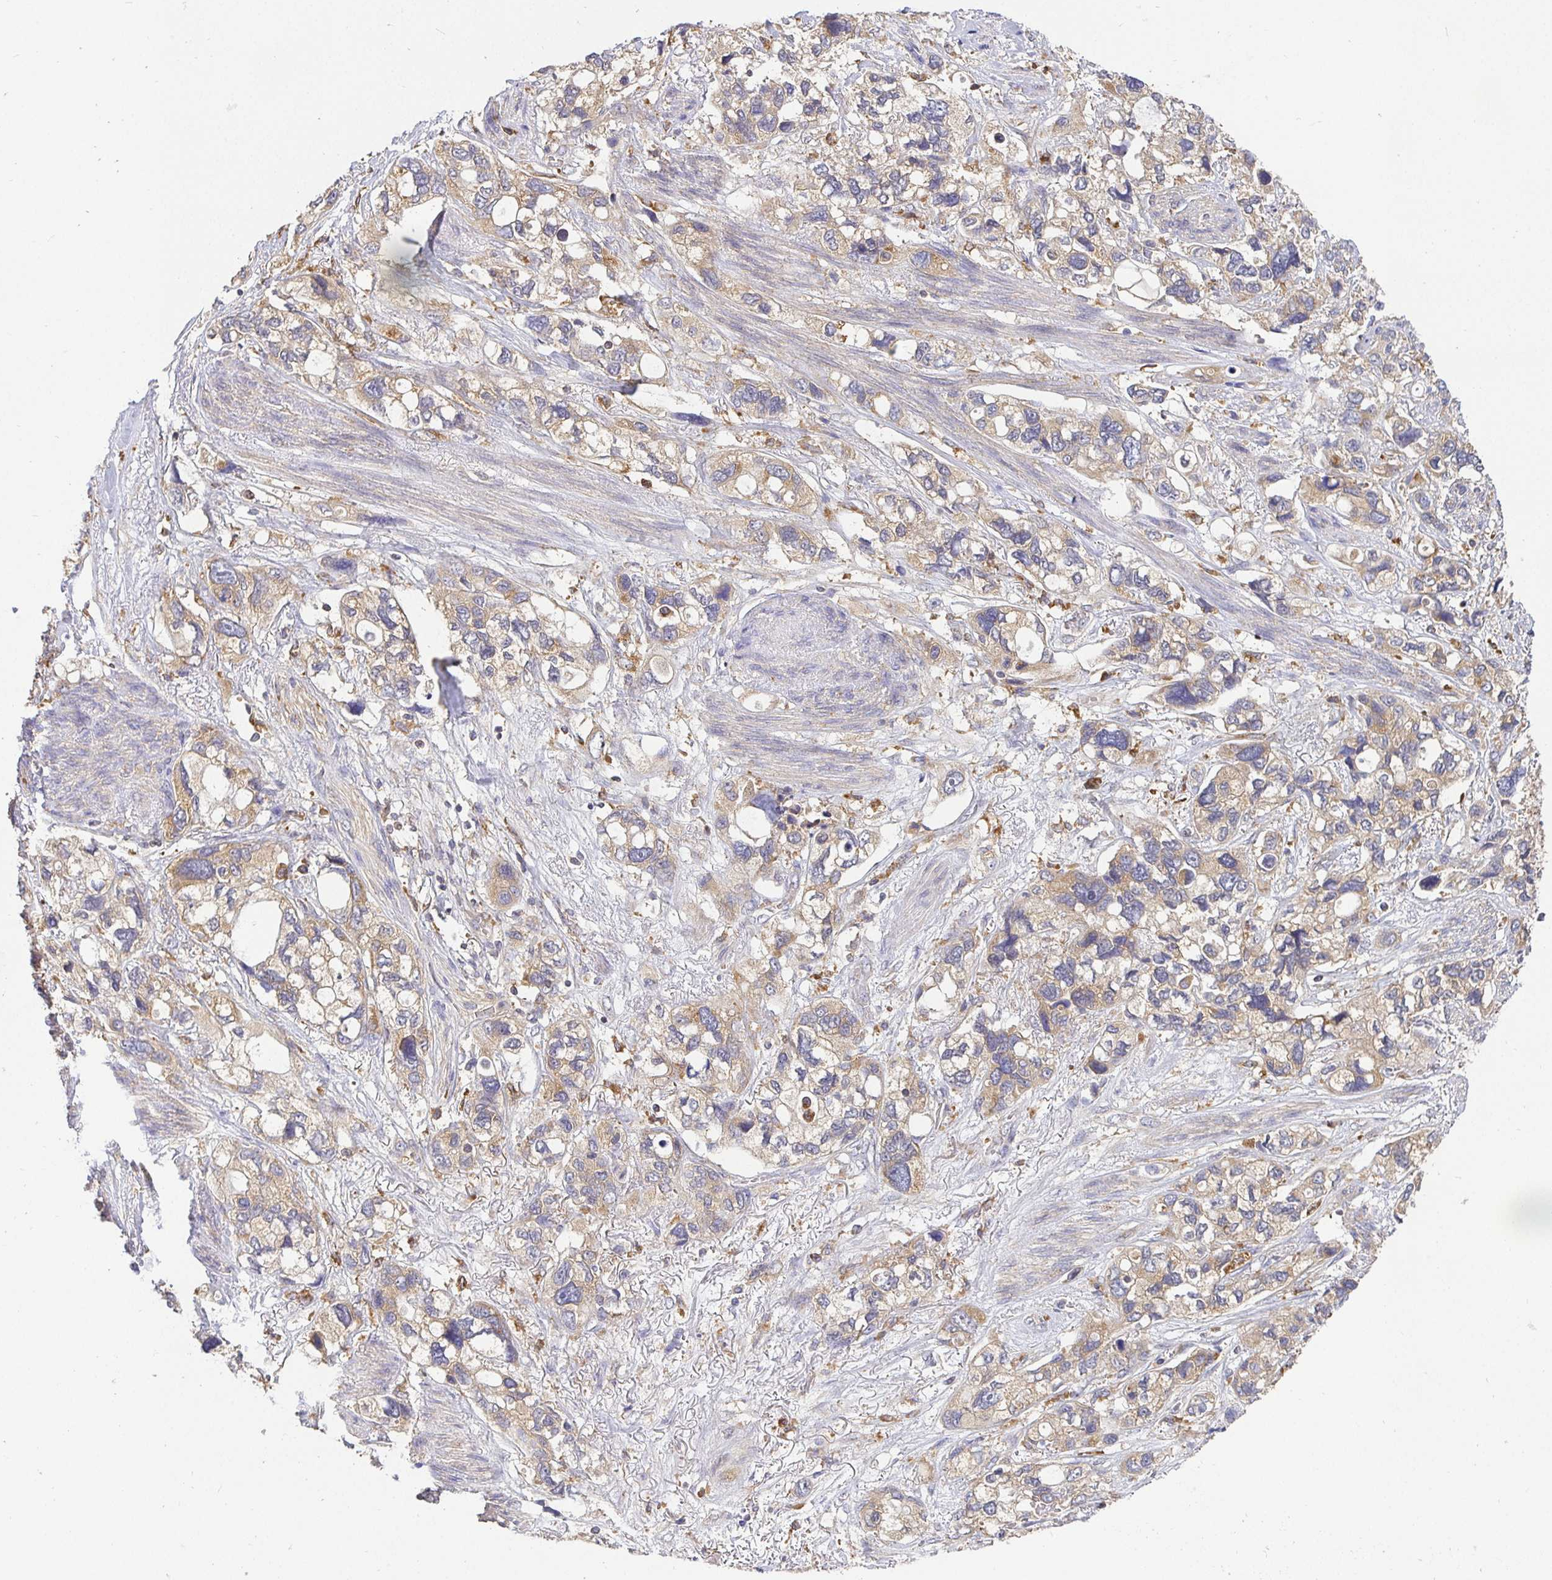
{"staining": {"intensity": "weak", "quantity": ">75%", "location": "cytoplasmic/membranous"}, "tissue": "stomach cancer", "cell_type": "Tumor cells", "image_type": "cancer", "snomed": [{"axis": "morphology", "description": "Adenocarcinoma, NOS"}, {"axis": "topography", "description": "Stomach, upper"}], "caption": "This histopathology image displays immunohistochemistry (IHC) staining of stomach adenocarcinoma, with low weak cytoplasmic/membranous expression in about >75% of tumor cells.", "gene": "ATP6V1F", "patient": {"sex": "female", "age": 81}}